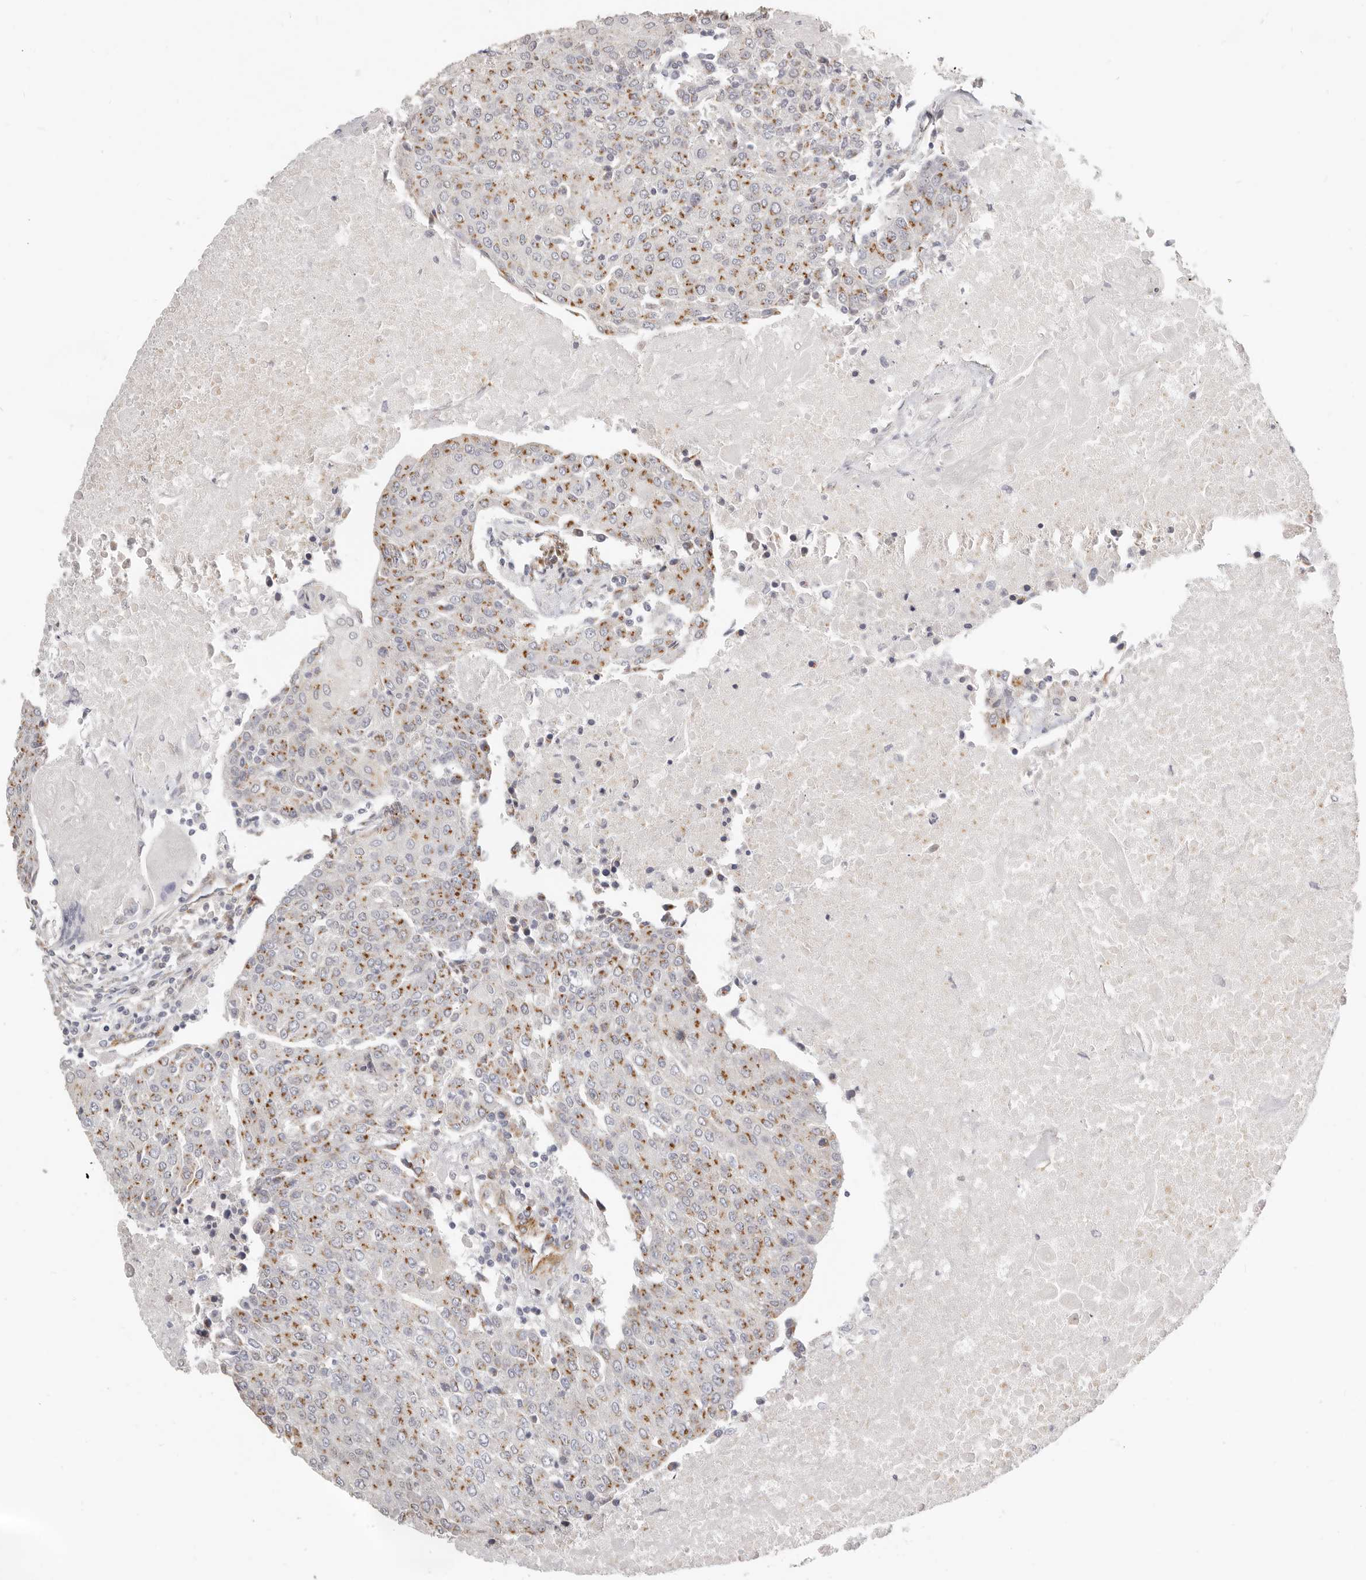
{"staining": {"intensity": "moderate", "quantity": ">75%", "location": "cytoplasmic/membranous"}, "tissue": "urothelial cancer", "cell_type": "Tumor cells", "image_type": "cancer", "snomed": [{"axis": "morphology", "description": "Urothelial carcinoma, High grade"}, {"axis": "topography", "description": "Urinary bladder"}], "caption": "High-grade urothelial carcinoma stained with immunohistochemistry reveals moderate cytoplasmic/membranous staining in approximately >75% of tumor cells.", "gene": "RABAC1", "patient": {"sex": "female", "age": 85}}